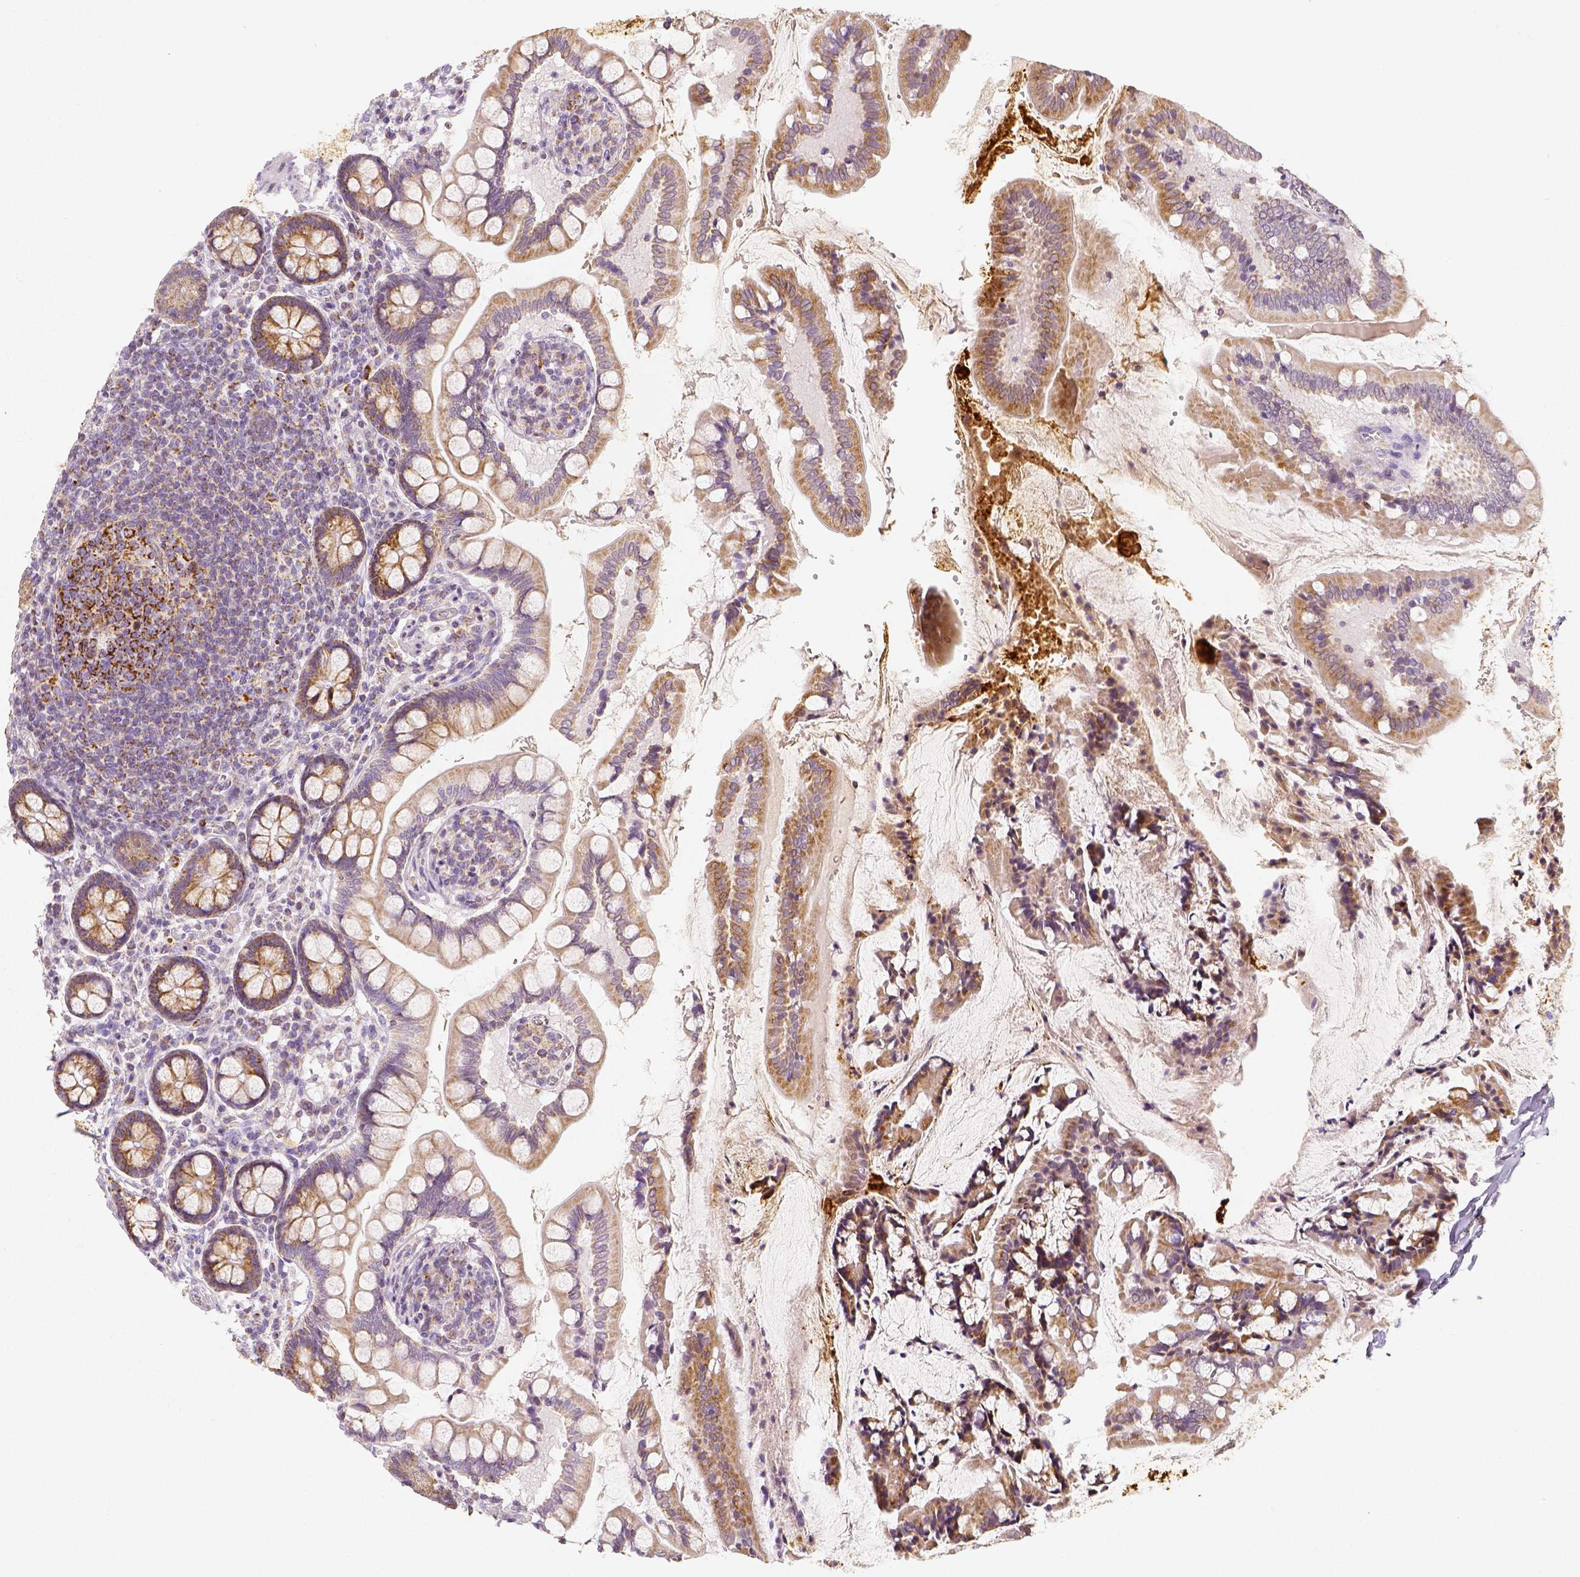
{"staining": {"intensity": "moderate", "quantity": "<25%", "location": "cytoplasmic/membranous"}, "tissue": "small intestine", "cell_type": "Glandular cells", "image_type": "normal", "snomed": [{"axis": "morphology", "description": "Normal tissue, NOS"}, {"axis": "topography", "description": "Small intestine"}], "caption": "This is an image of immunohistochemistry (IHC) staining of benign small intestine, which shows moderate expression in the cytoplasmic/membranous of glandular cells.", "gene": "PGAM5", "patient": {"sex": "female", "age": 56}}